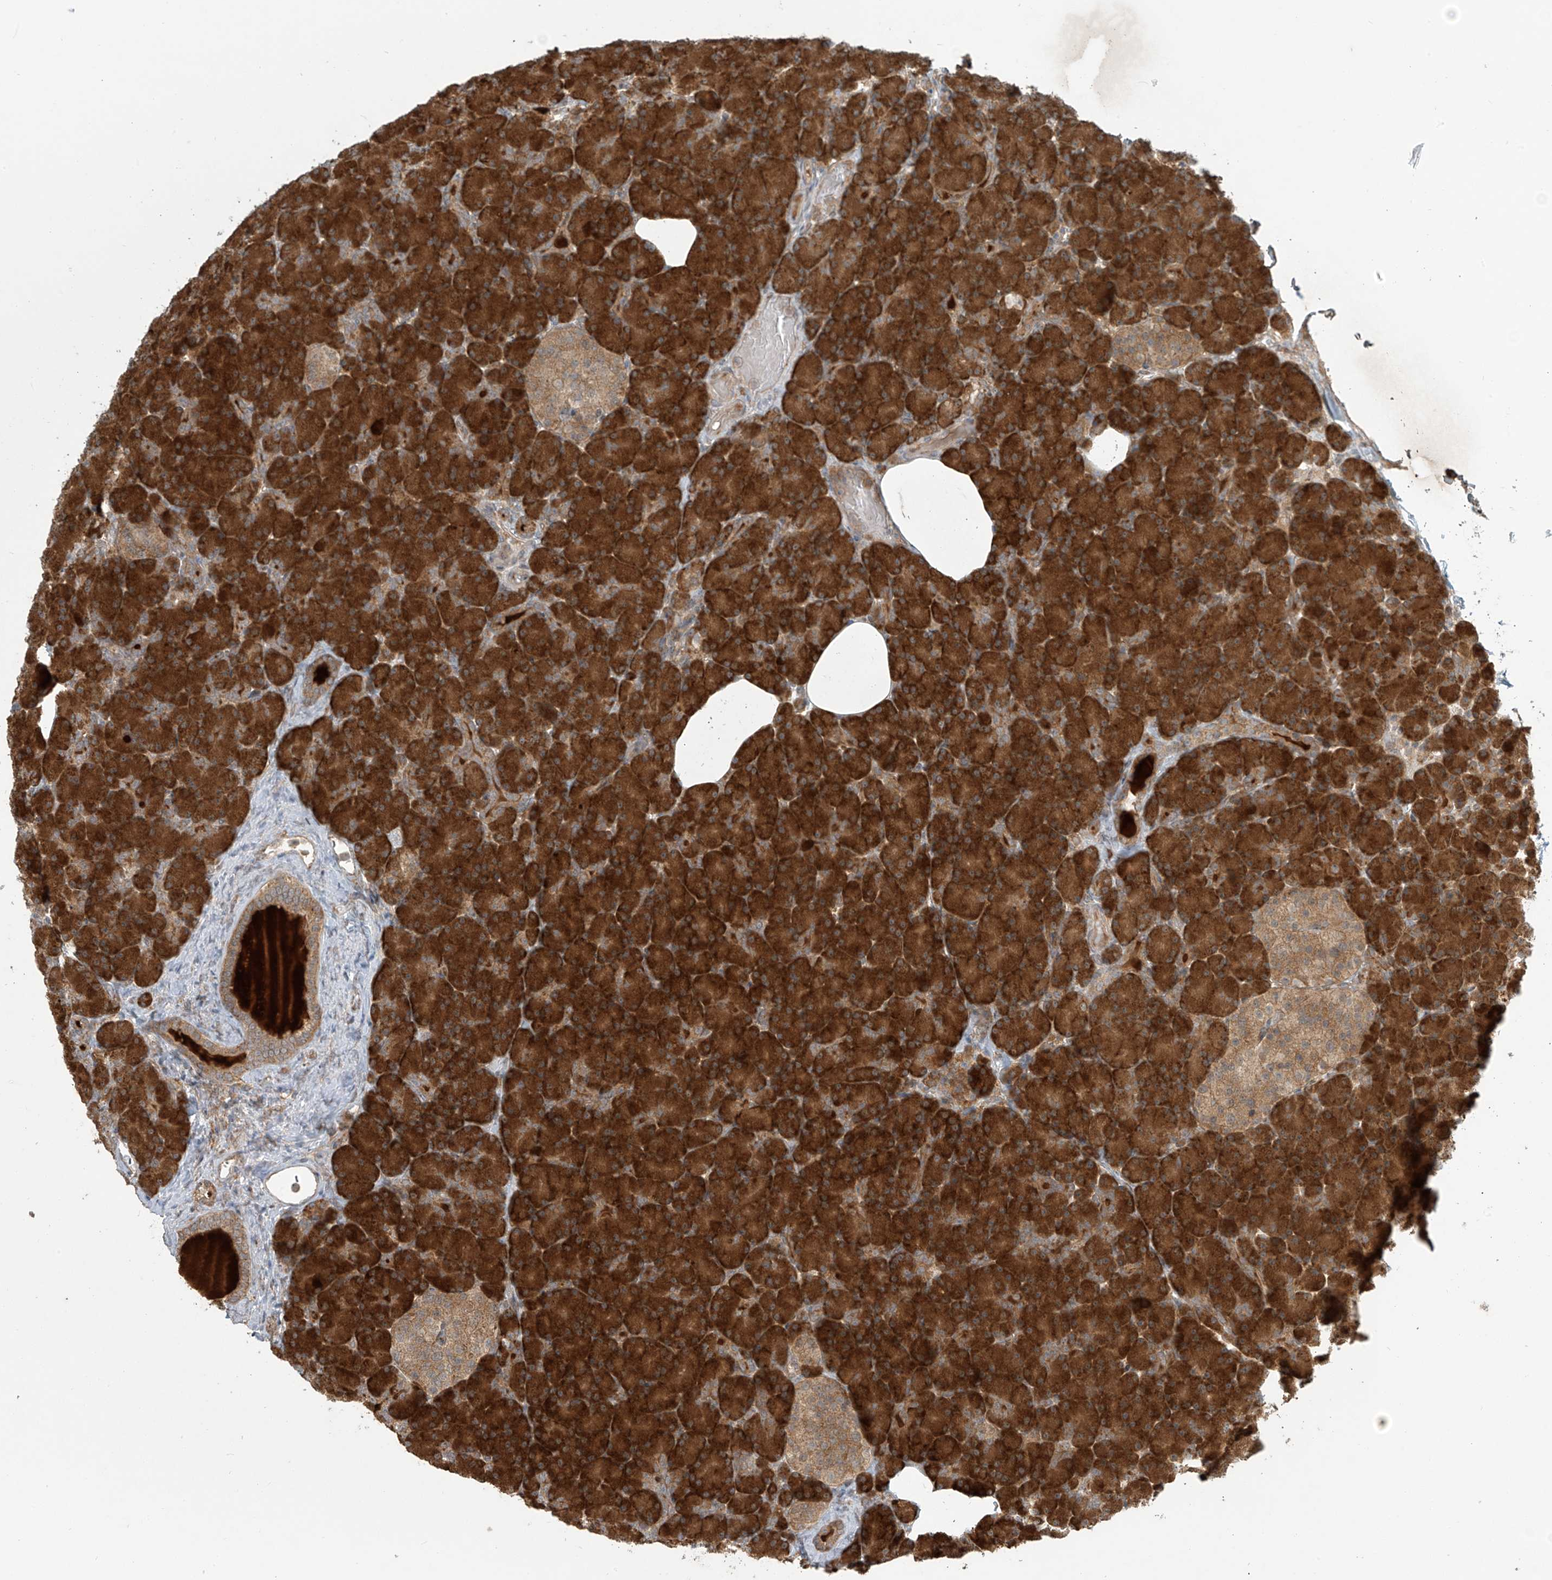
{"staining": {"intensity": "strong", "quantity": ">75%", "location": "cytoplasmic/membranous"}, "tissue": "pancreas", "cell_type": "Exocrine glandular cells", "image_type": "normal", "snomed": [{"axis": "morphology", "description": "Normal tissue, NOS"}, {"axis": "topography", "description": "Pancreas"}], "caption": "Pancreas was stained to show a protein in brown. There is high levels of strong cytoplasmic/membranous positivity in about >75% of exocrine glandular cells. (DAB (3,3'-diaminobenzidine) = brown stain, brightfield microscopy at high magnification).", "gene": "KATNIP", "patient": {"sex": "female", "age": 43}}